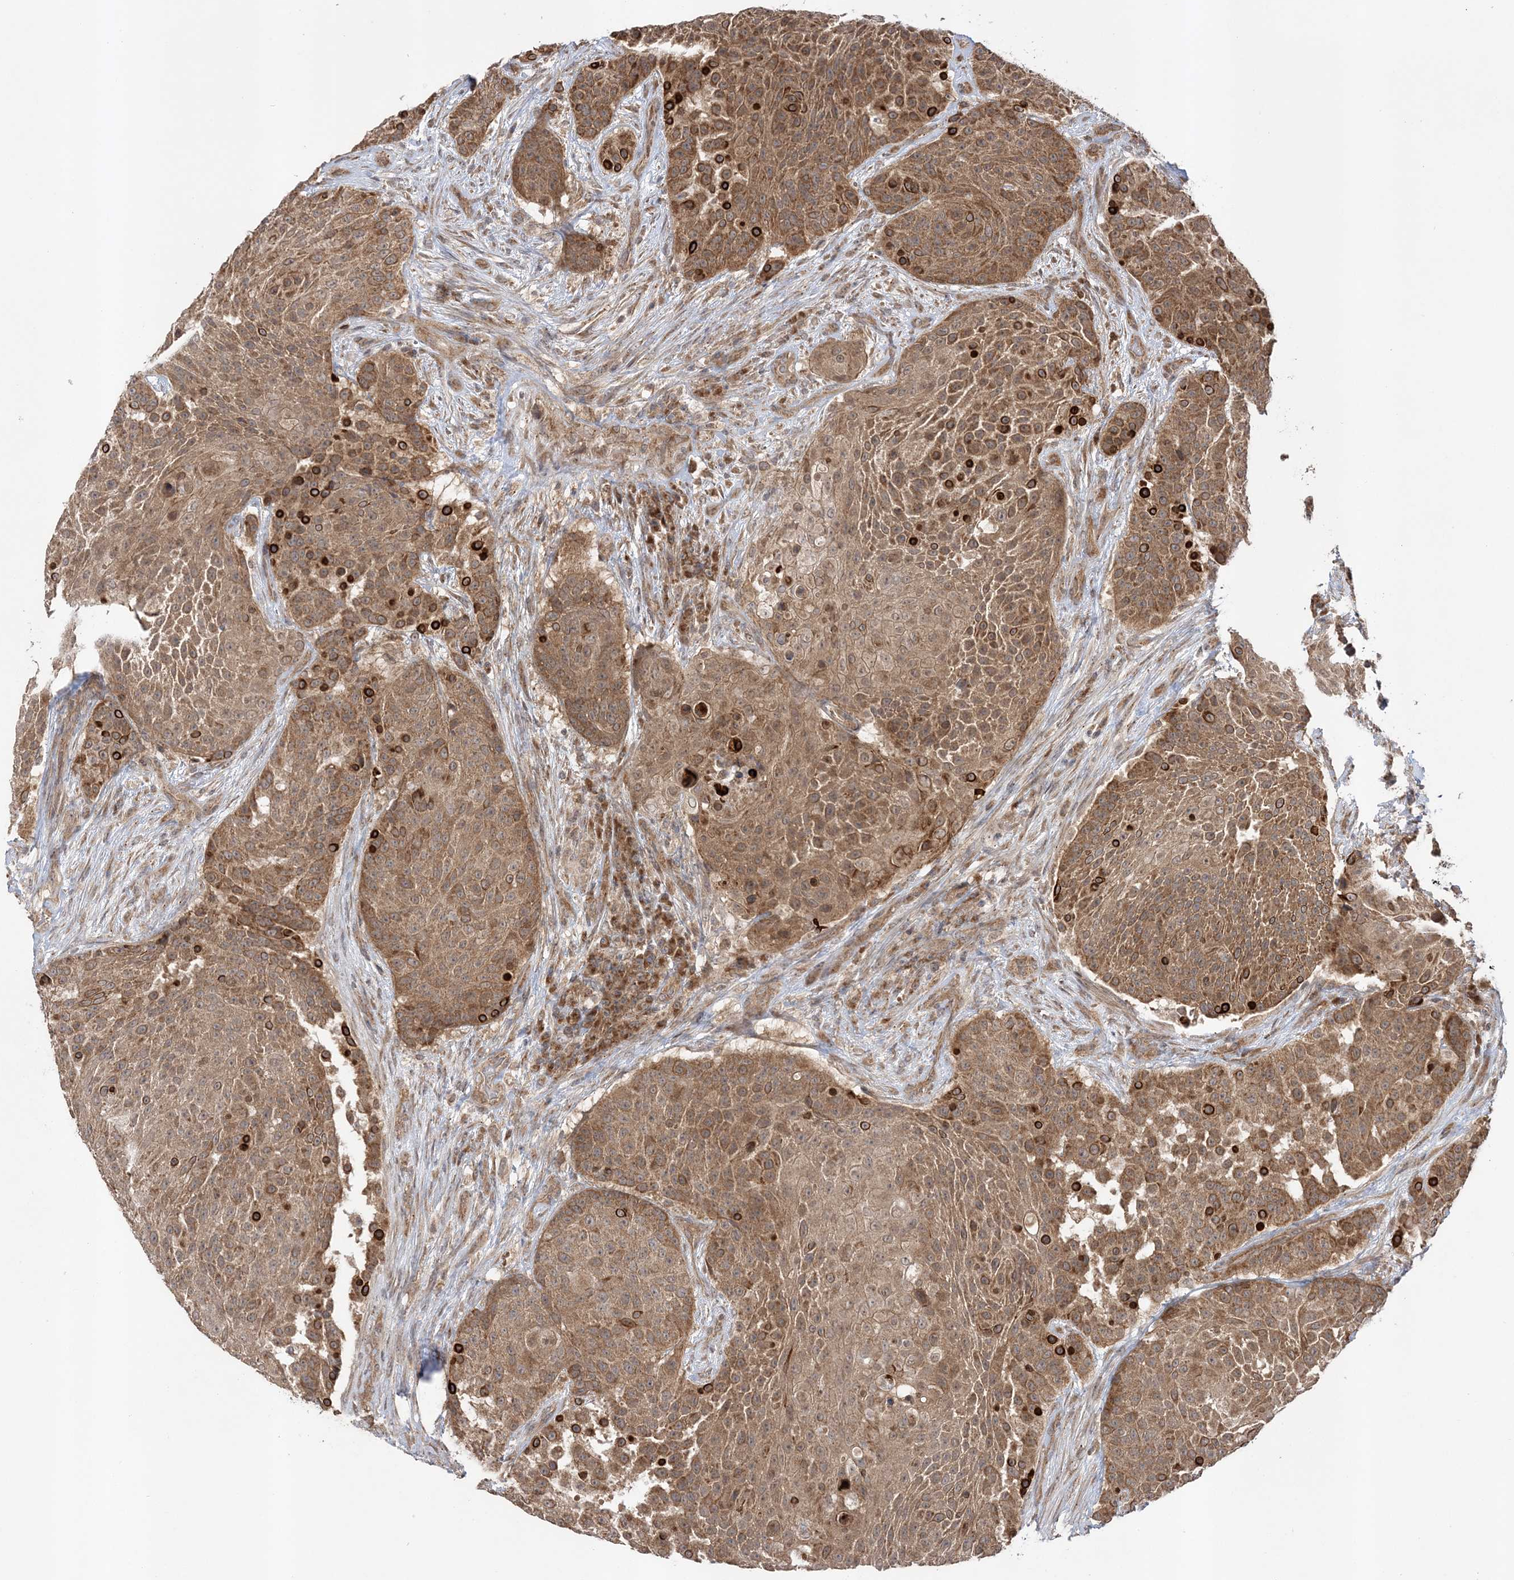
{"staining": {"intensity": "moderate", "quantity": ">75%", "location": "cytoplasmic/membranous"}, "tissue": "urothelial cancer", "cell_type": "Tumor cells", "image_type": "cancer", "snomed": [{"axis": "morphology", "description": "Urothelial carcinoma, High grade"}, {"axis": "topography", "description": "Urinary bladder"}], "caption": "High-magnification brightfield microscopy of urothelial cancer stained with DAB (3,3'-diaminobenzidine) (brown) and counterstained with hematoxylin (blue). tumor cells exhibit moderate cytoplasmic/membranous positivity is appreciated in approximately>75% of cells.", "gene": "MMADHC", "patient": {"sex": "female", "age": 63}}